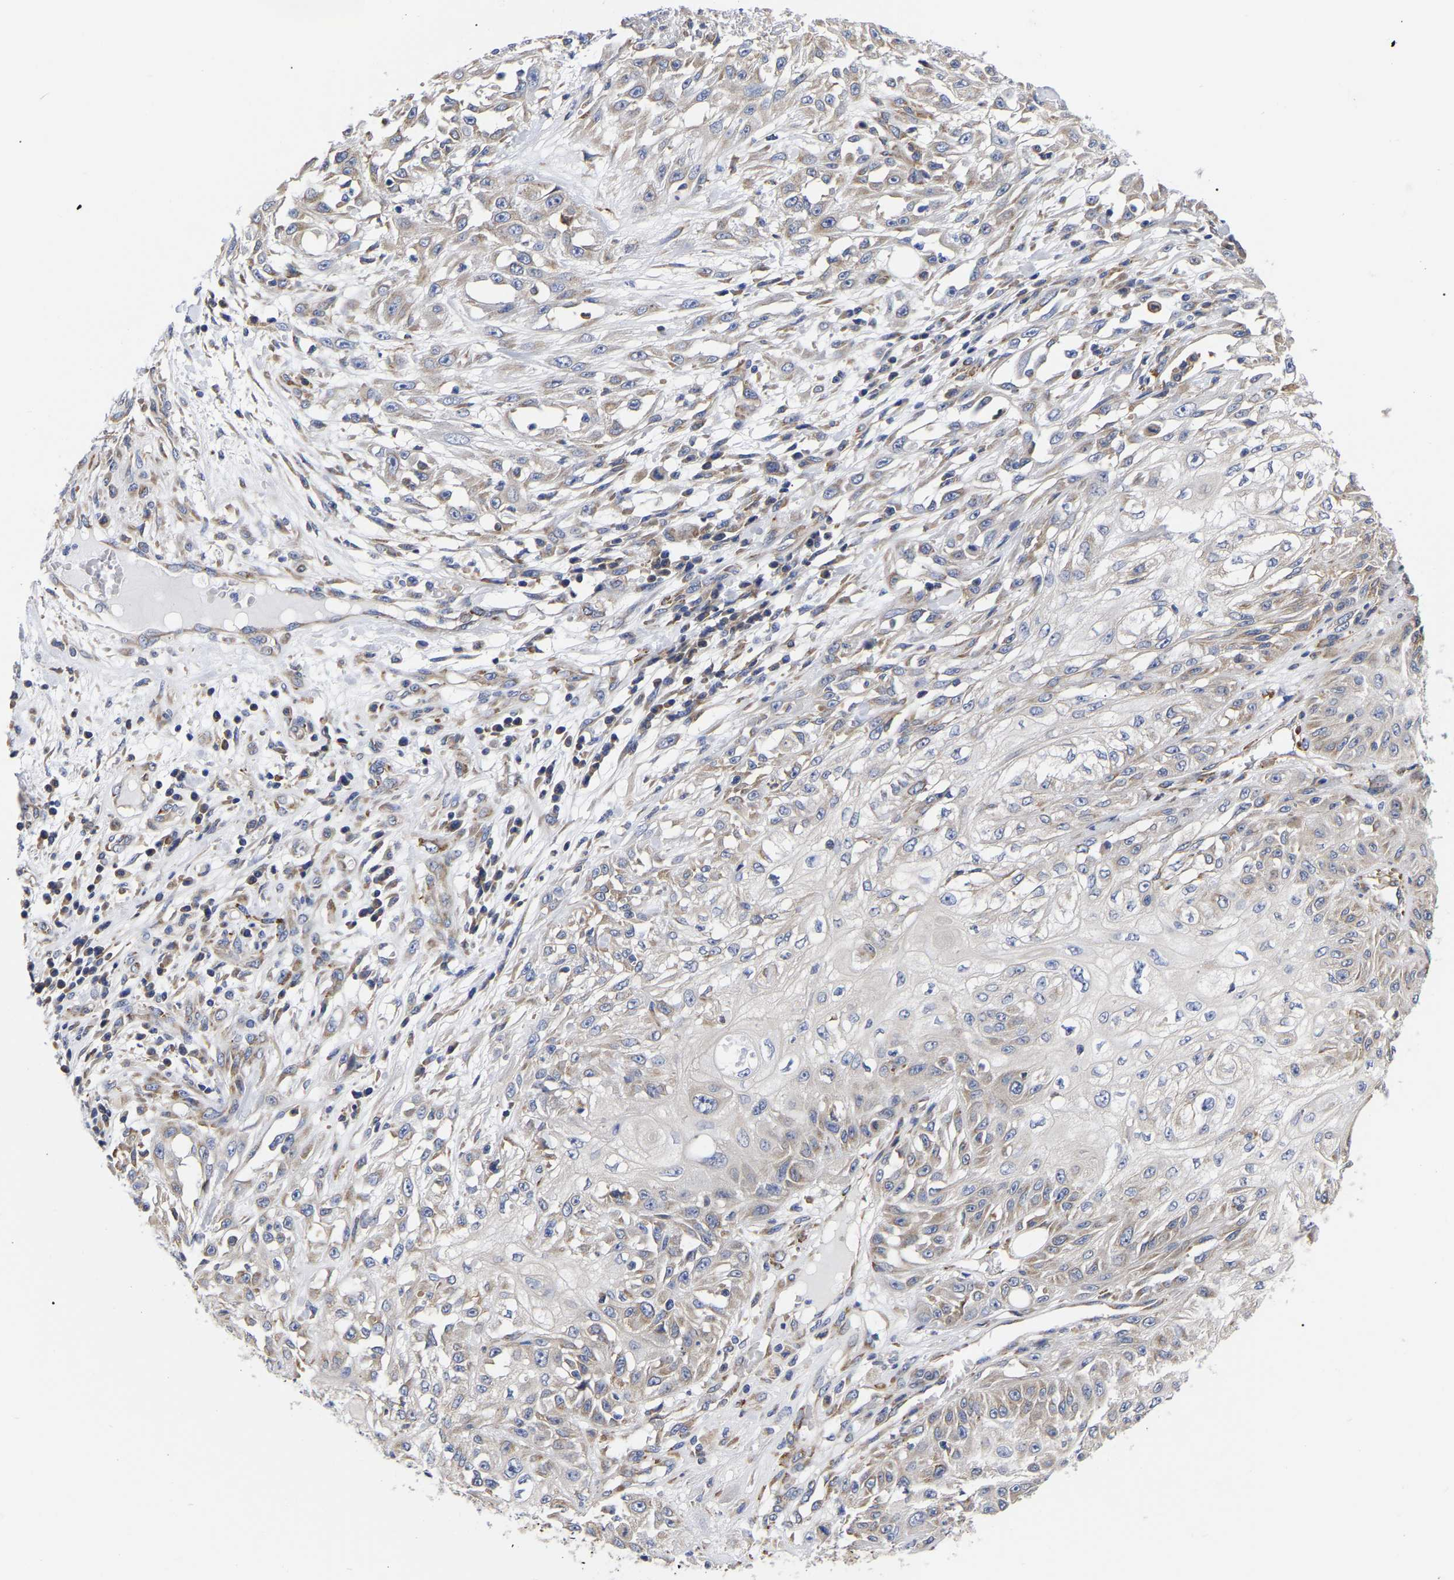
{"staining": {"intensity": "weak", "quantity": "25%-75%", "location": "cytoplasmic/membranous"}, "tissue": "skin cancer", "cell_type": "Tumor cells", "image_type": "cancer", "snomed": [{"axis": "morphology", "description": "Squamous cell carcinoma, NOS"}, {"axis": "morphology", "description": "Squamous cell carcinoma, metastatic, NOS"}, {"axis": "topography", "description": "Skin"}, {"axis": "topography", "description": "Lymph node"}], "caption": "Weak cytoplasmic/membranous positivity for a protein is seen in about 25%-75% of tumor cells of skin cancer (squamous cell carcinoma) using IHC.", "gene": "CFAP298", "patient": {"sex": "male", "age": 75}}